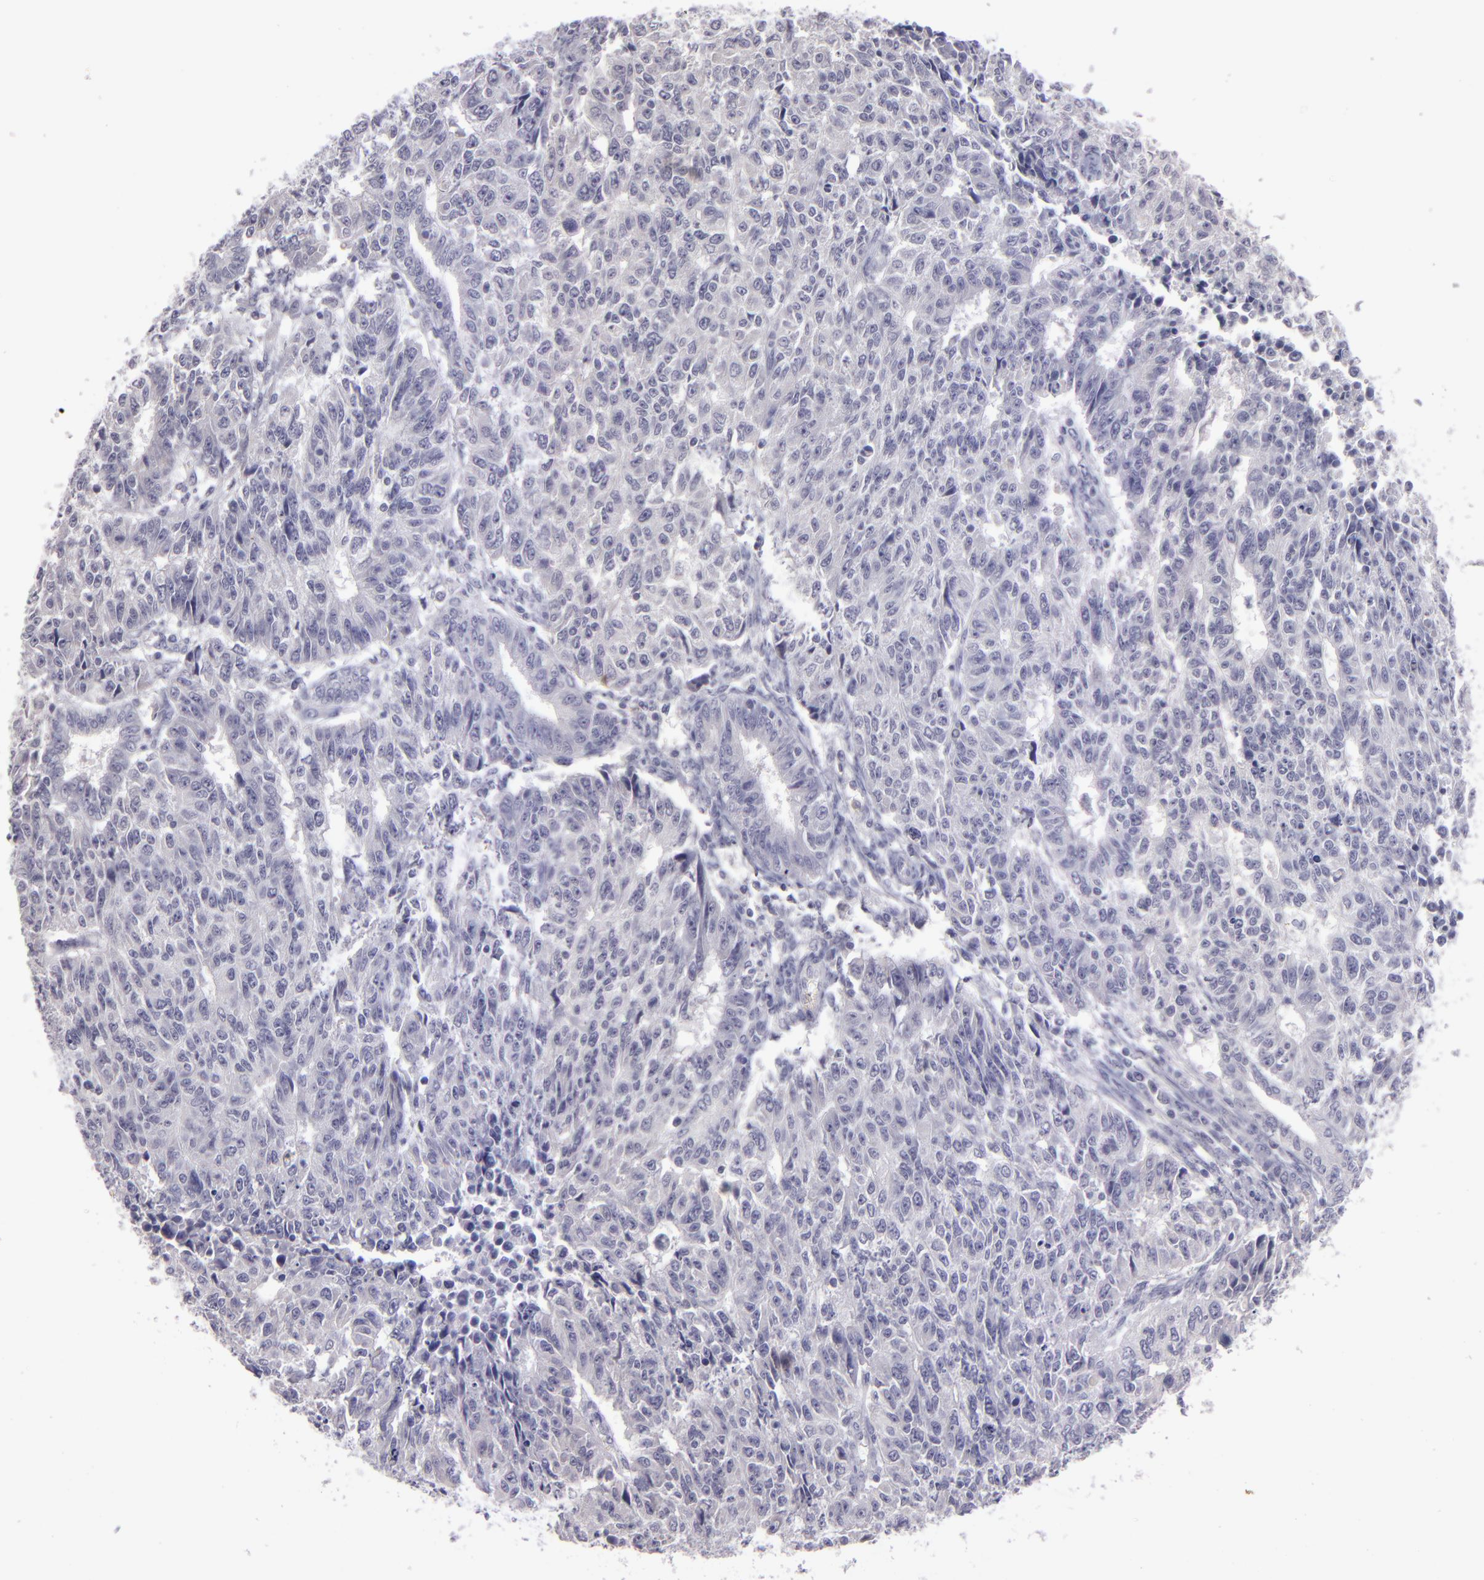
{"staining": {"intensity": "negative", "quantity": "none", "location": "none"}, "tissue": "endometrial cancer", "cell_type": "Tumor cells", "image_type": "cancer", "snomed": [{"axis": "morphology", "description": "Adenocarcinoma, NOS"}, {"axis": "topography", "description": "Endometrium"}], "caption": "DAB immunohistochemical staining of human adenocarcinoma (endometrial) demonstrates no significant expression in tumor cells.", "gene": "SNCB", "patient": {"sex": "female", "age": 42}}